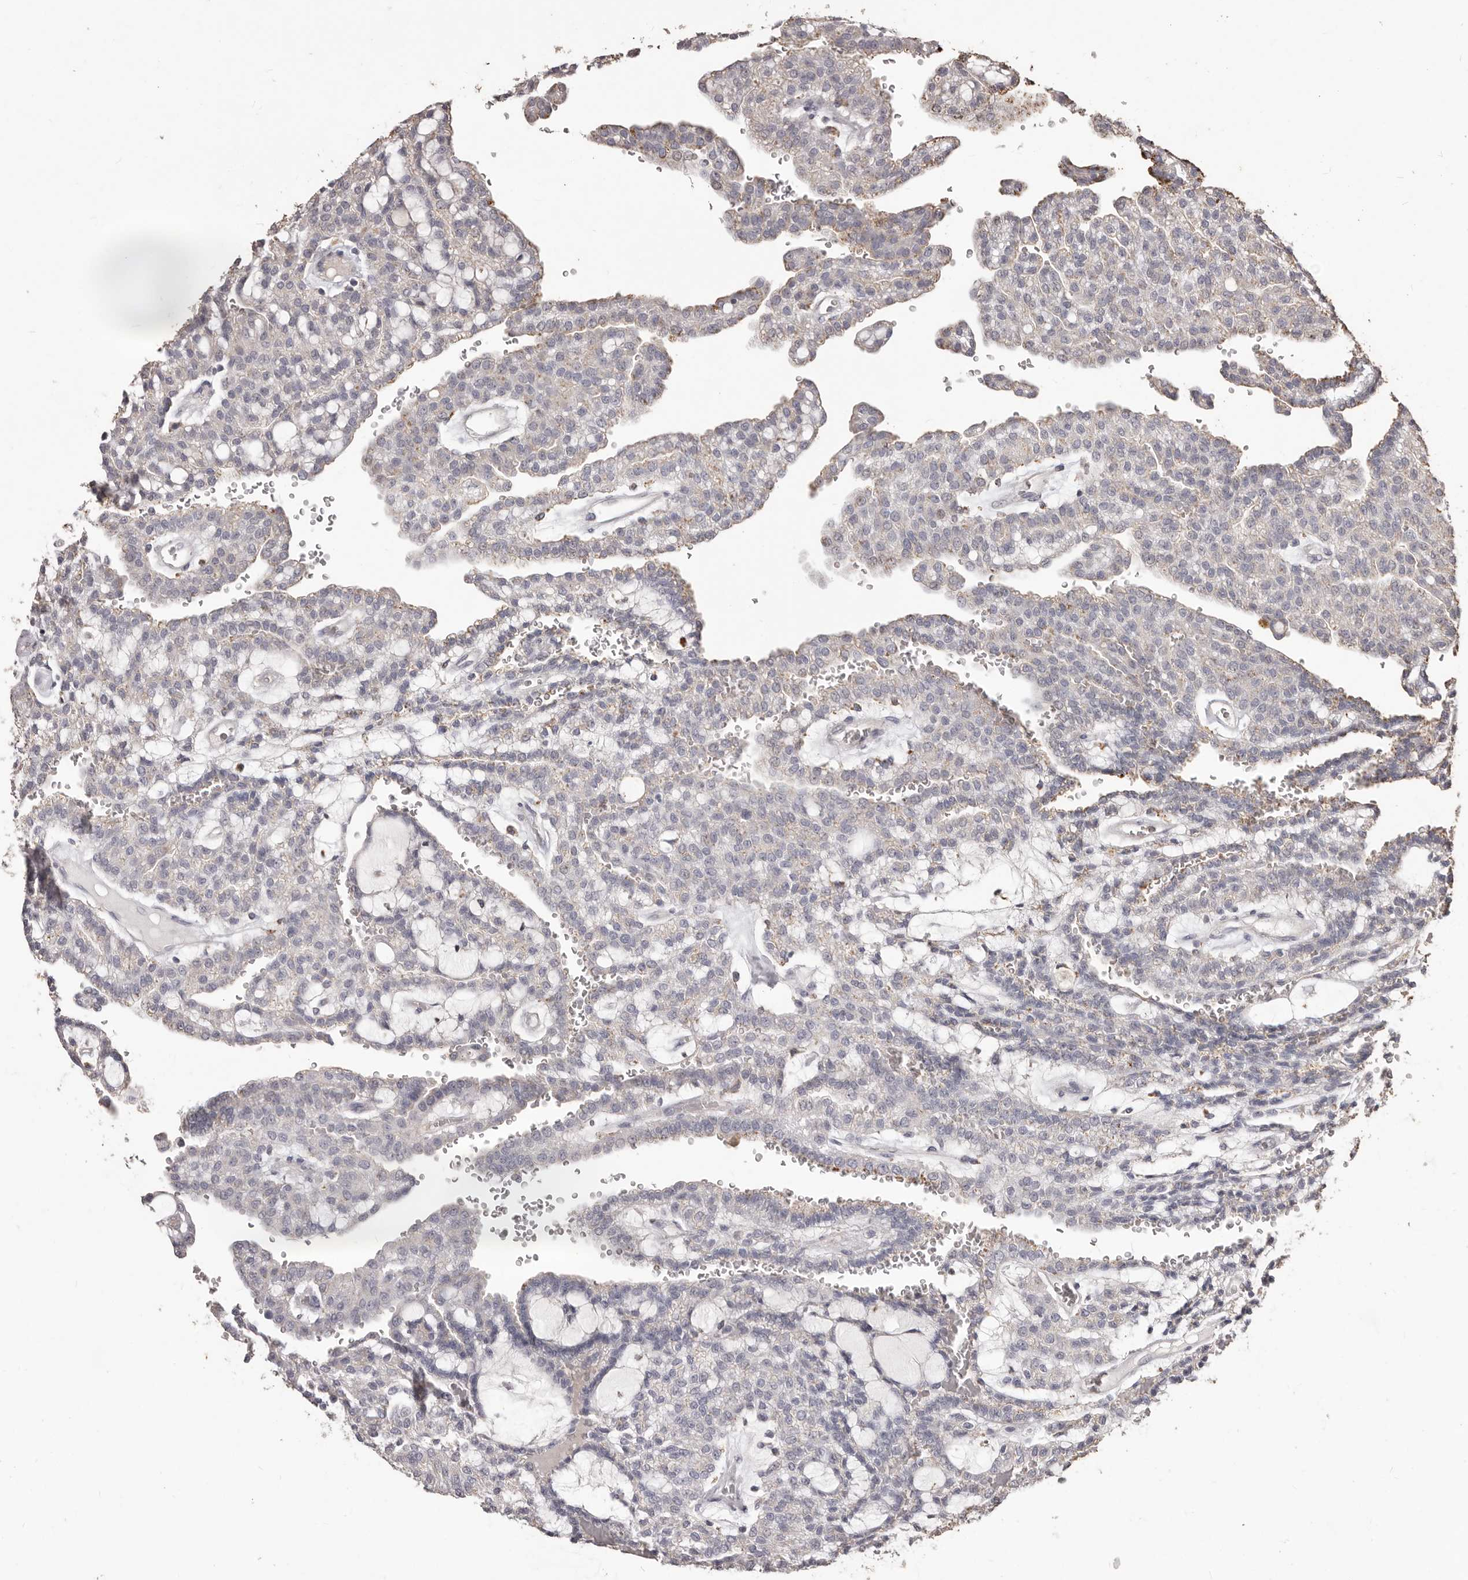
{"staining": {"intensity": "weak", "quantity": "<25%", "location": "cytoplasmic/membranous"}, "tissue": "renal cancer", "cell_type": "Tumor cells", "image_type": "cancer", "snomed": [{"axis": "morphology", "description": "Adenocarcinoma, NOS"}, {"axis": "topography", "description": "Kidney"}], "caption": "An image of renal cancer (adenocarcinoma) stained for a protein demonstrates no brown staining in tumor cells.", "gene": "PRSS27", "patient": {"sex": "male", "age": 63}}